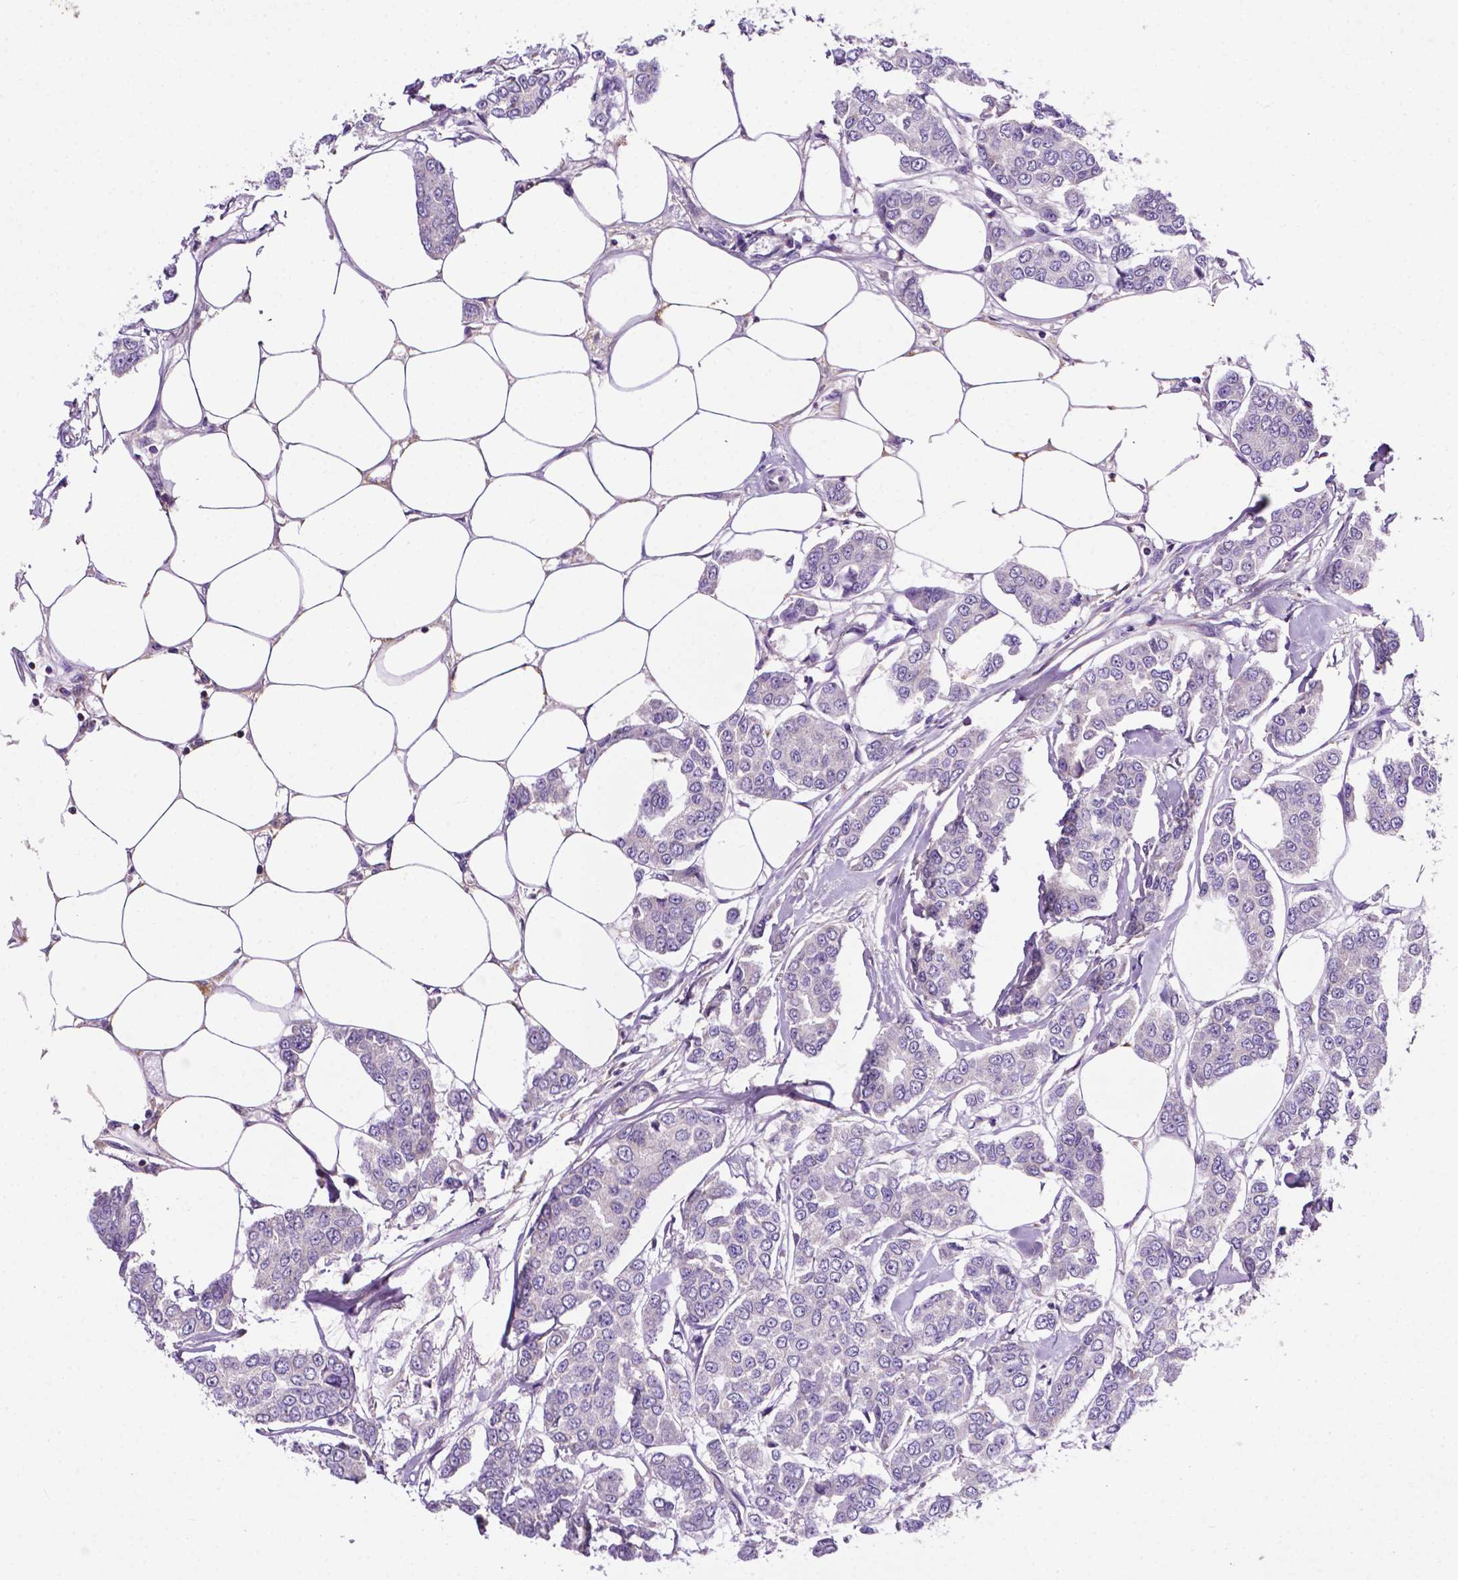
{"staining": {"intensity": "negative", "quantity": "none", "location": "none"}, "tissue": "breast cancer", "cell_type": "Tumor cells", "image_type": "cancer", "snomed": [{"axis": "morphology", "description": "Duct carcinoma"}, {"axis": "topography", "description": "Breast"}], "caption": "This is an immunohistochemistry micrograph of human breast infiltrating ductal carcinoma. There is no staining in tumor cells.", "gene": "SPNS2", "patient": {"sex": "female", "age": 94}}